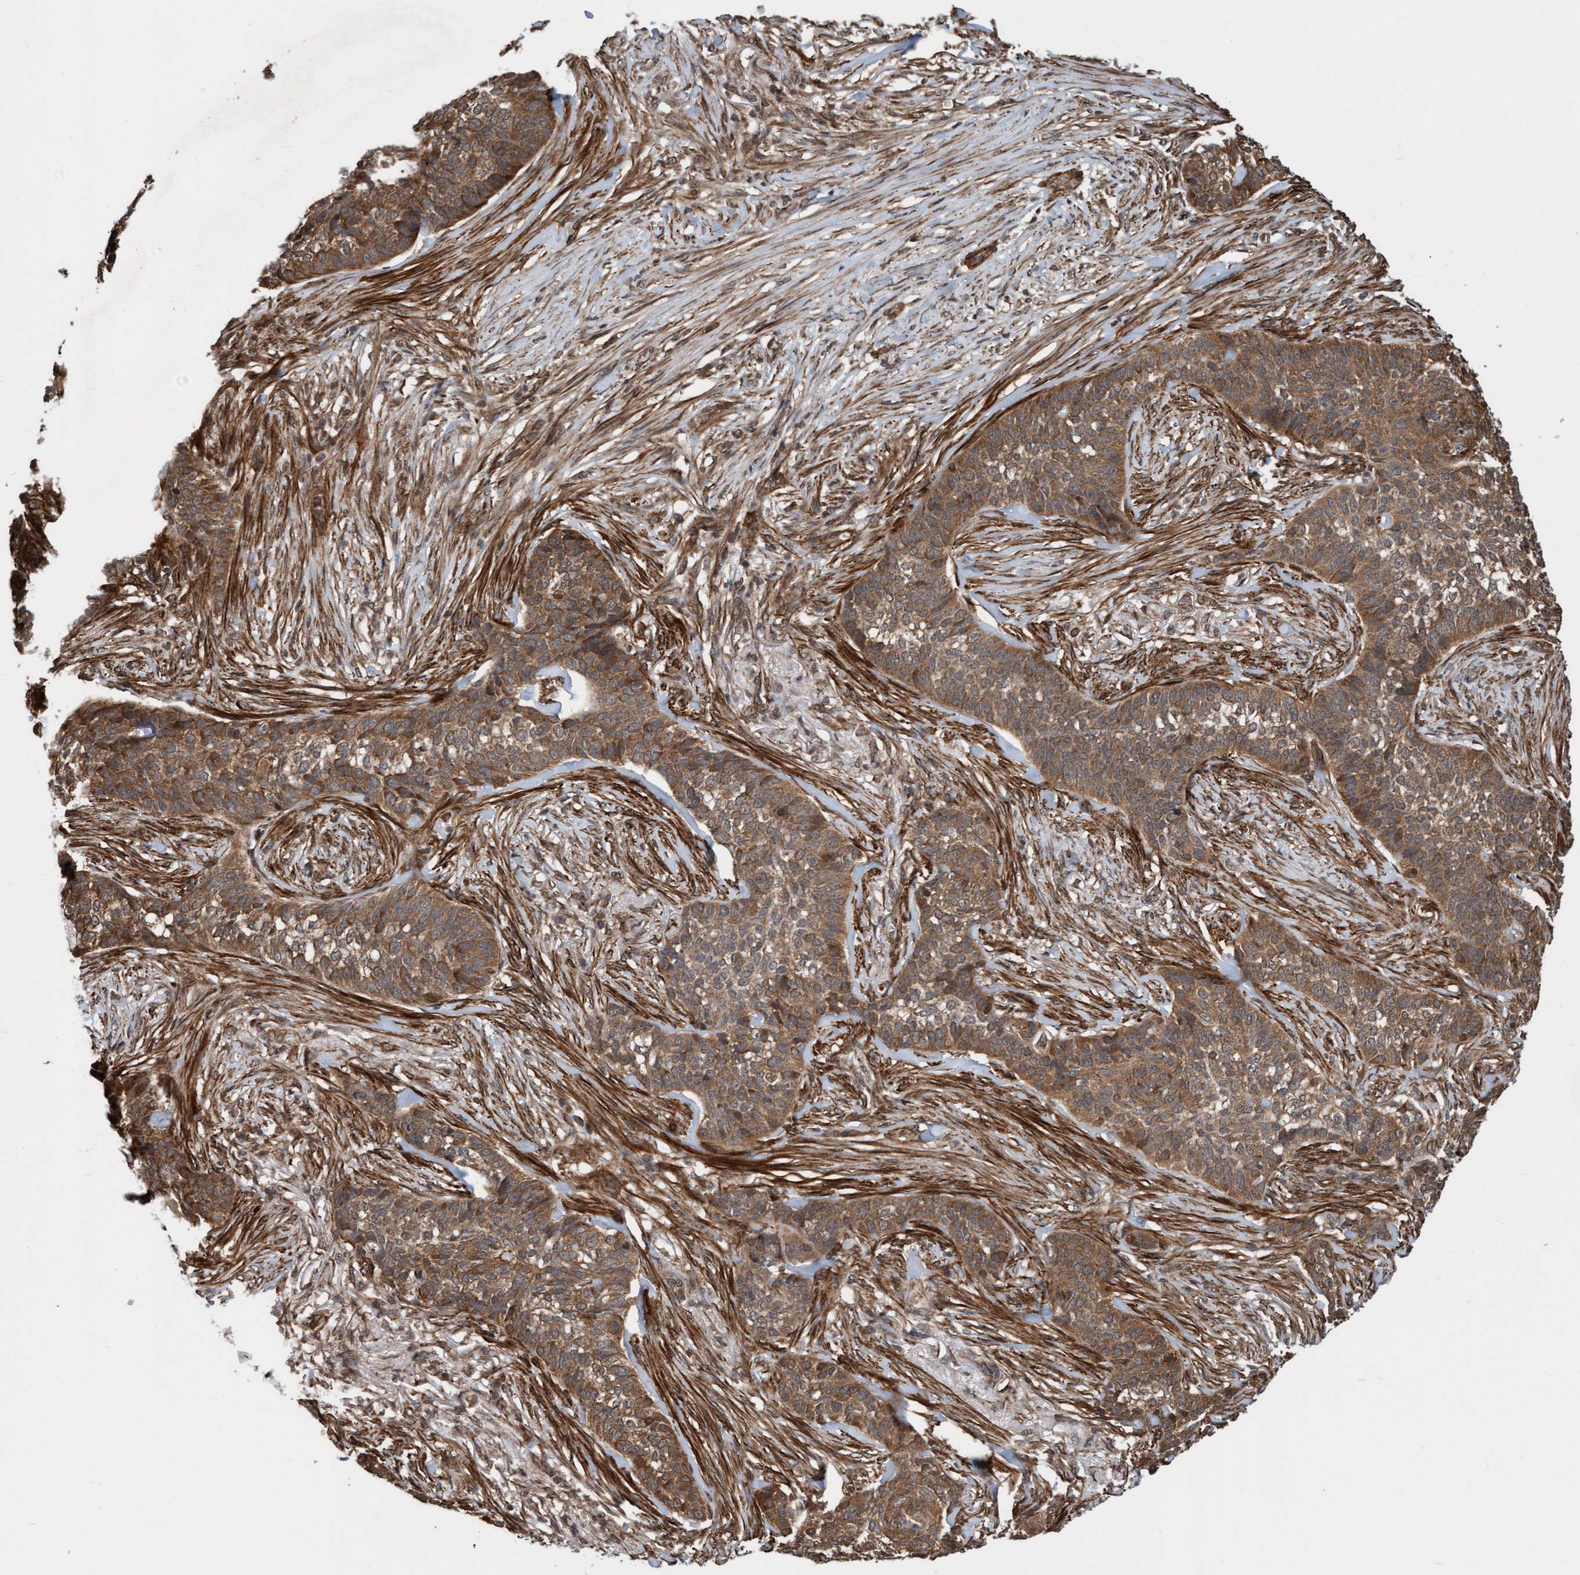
{"staining": {"intensity": "moderate", "quantity": ">75%", "location": "cytoplasmic/membranous"}, "tissue": "skin cancer", "cell_type": "Tumor cells", "image_type": "cancer", "snomed": [{"axis": "morphology", "description": "Basal cell carcinoma"}, {"axis": "topography", "description": "Skin"}], "caption": "This micrograph reveals IHC staining of human skin cancer, with medium moderate cytoplasmic/membranous staining in approximately >75% of tumor cells.", "gene": "STXBP4", "patient": {"sex": "male", "age": 85}}